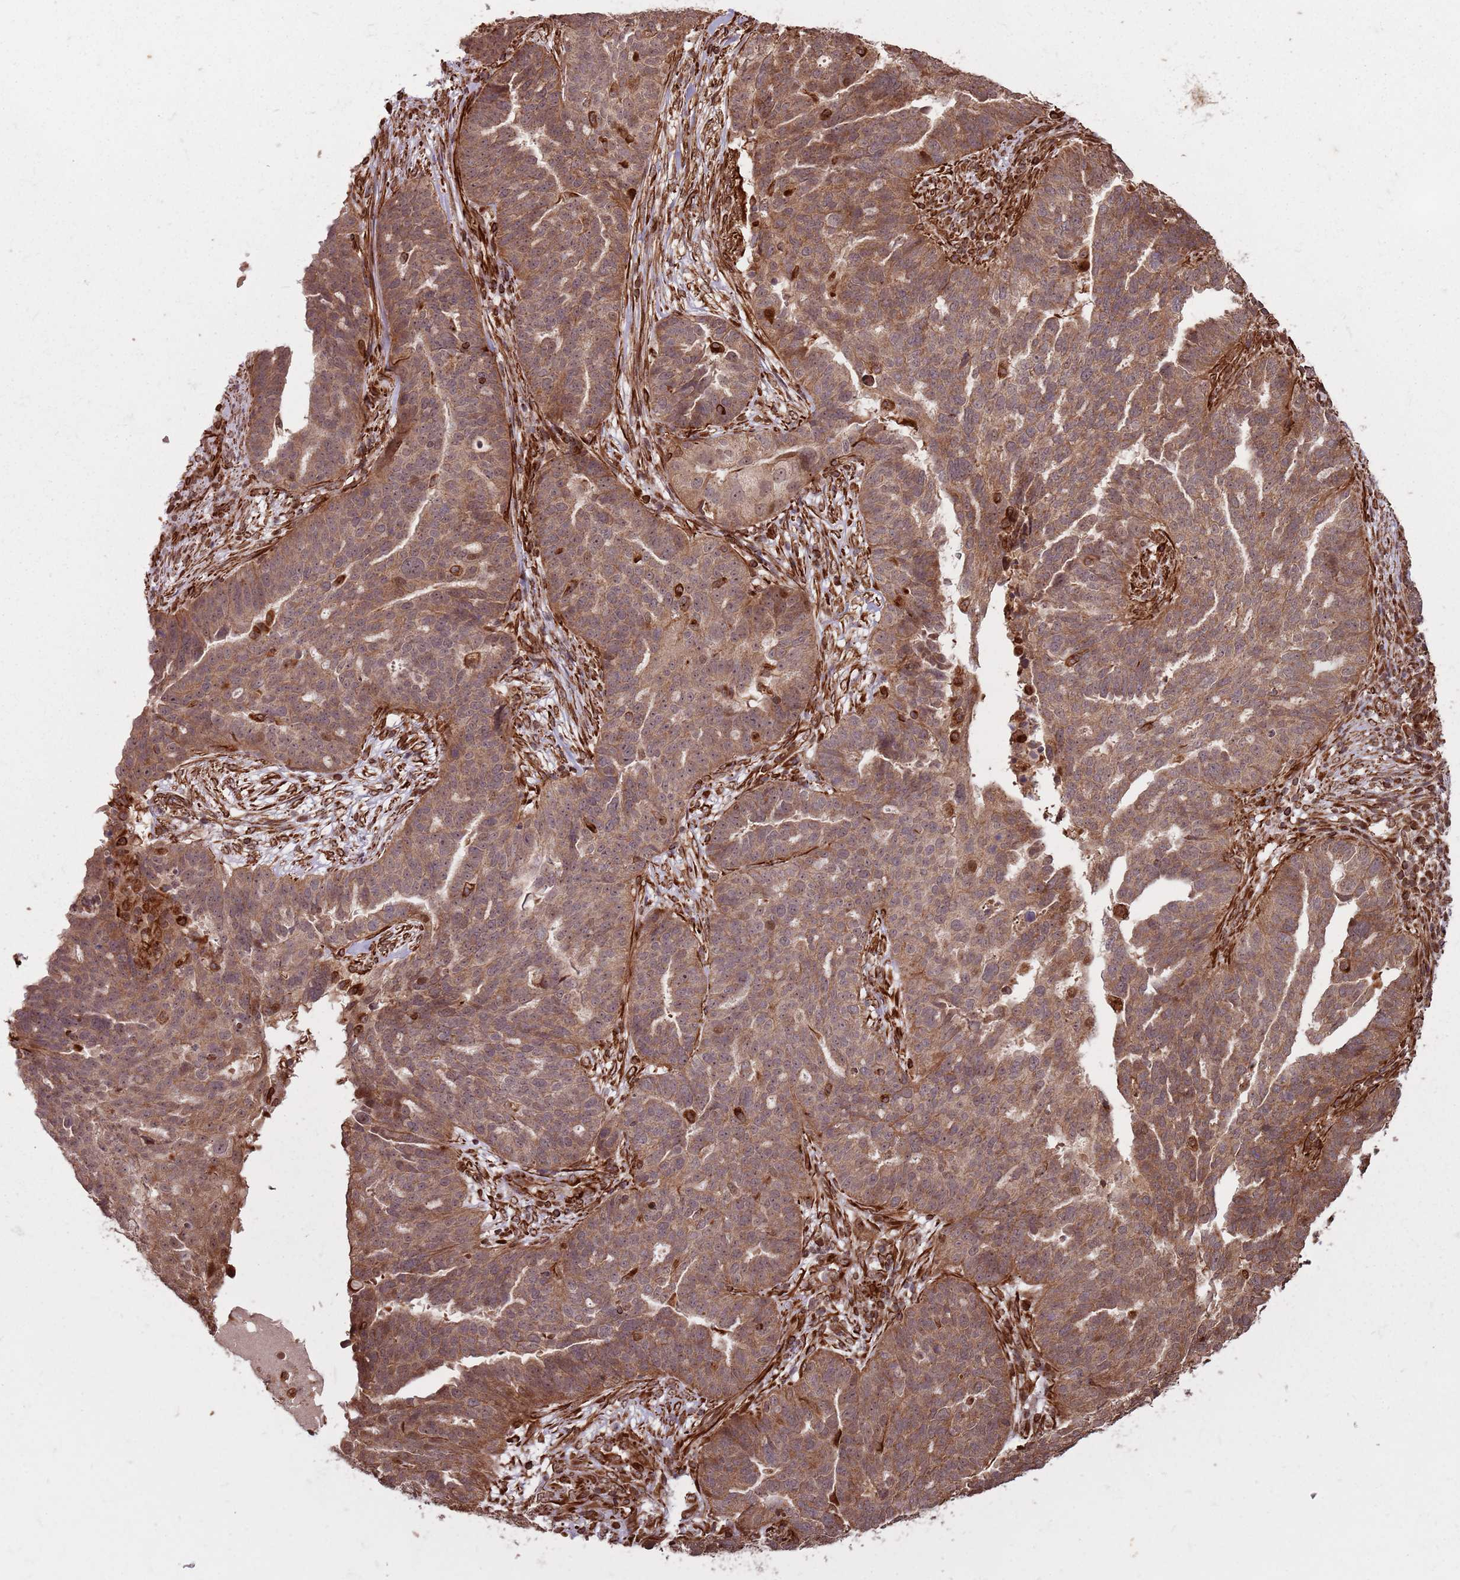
{"staining": {"intensity": "moderate", "quantity": ">75%", "location": "cytoplasmic/membranous,nuclear"}, "tissue": "ovarian cancer", "cell_type": "Tumor cells", "image_type": "cancer", "snomed": [{"axis": "morphology", "description": "Cystadenocarcinoma, serous, NOS"}, {"axis": "topography", "description": "Ovary"}], "caption": "Immunohistochemical staining of ovarian cancer reveals moderate cytoplasmic/membranous and nuclear protein positivity in approximately >75% of tumor cells. The staining was performed using DAB, with brown indicating positive protein expression. Nuclei are stained blue with hematoxylin.", "gene": "ADAMTS3", "patient": {"sex": "female", "age": 59}}